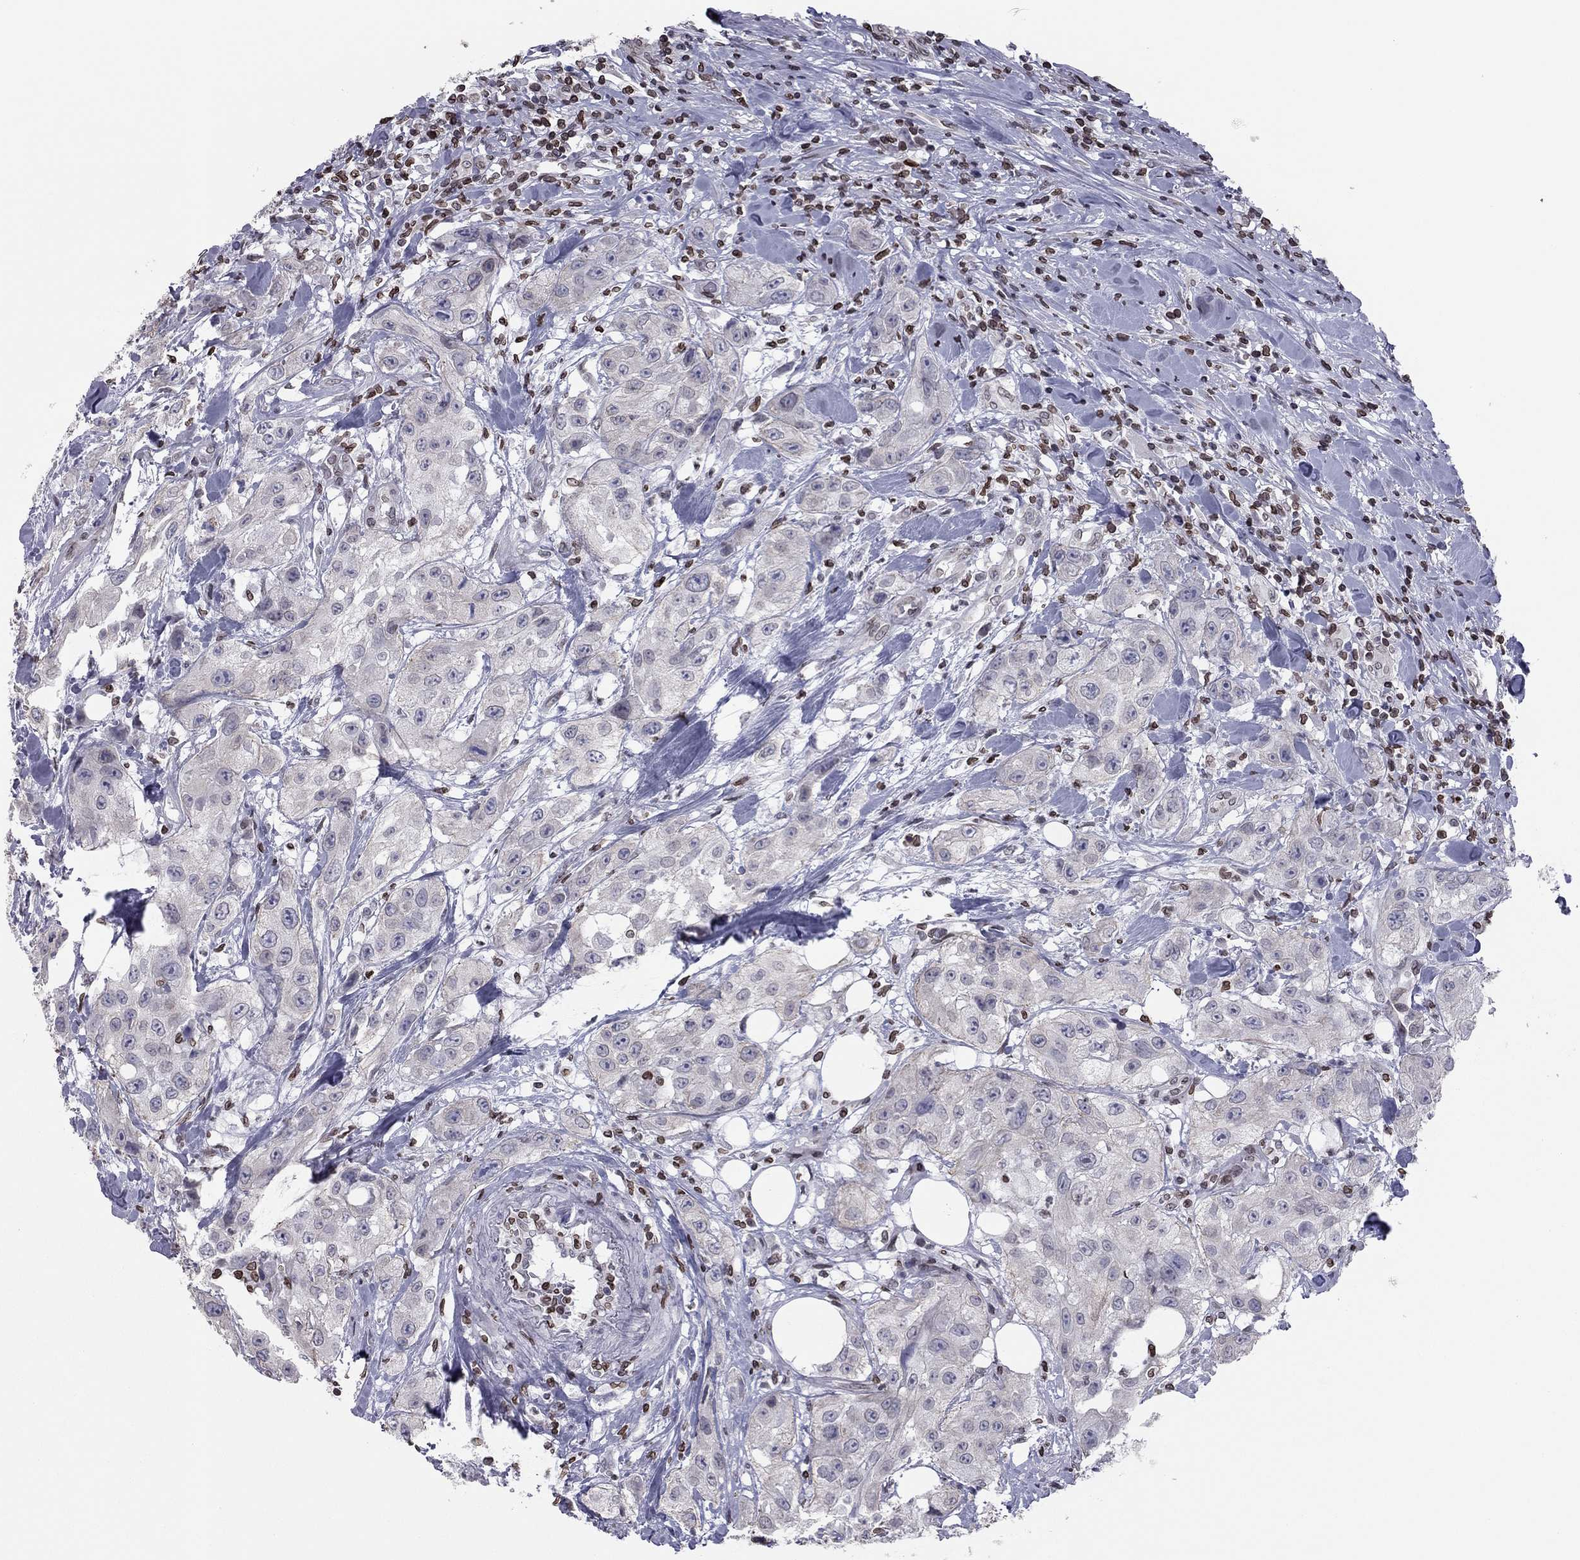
{"staining": {"intensity": "negative", "quantity": "none", "location": "none"}, "tissue": "urothelial cancer", "cell_type": "Tumor cells", "image_type": "cancer", "snomed": [{"axis": "morphology", "description": "Urothelial carcinoma, High grade"}, {"axis": "topography", "description": "Urinary bladder"}], "caption": "Immunohistochemistry micrograph of human urothelial cancer stained for a protein (brown), which reveals no positivity in tumor cells. (DAB (3,3'-diaminobenzidine) immunohistochemistry, high magnification).", "gene": "ESPL1", "patient": {"sex": "male", "age": 79}}